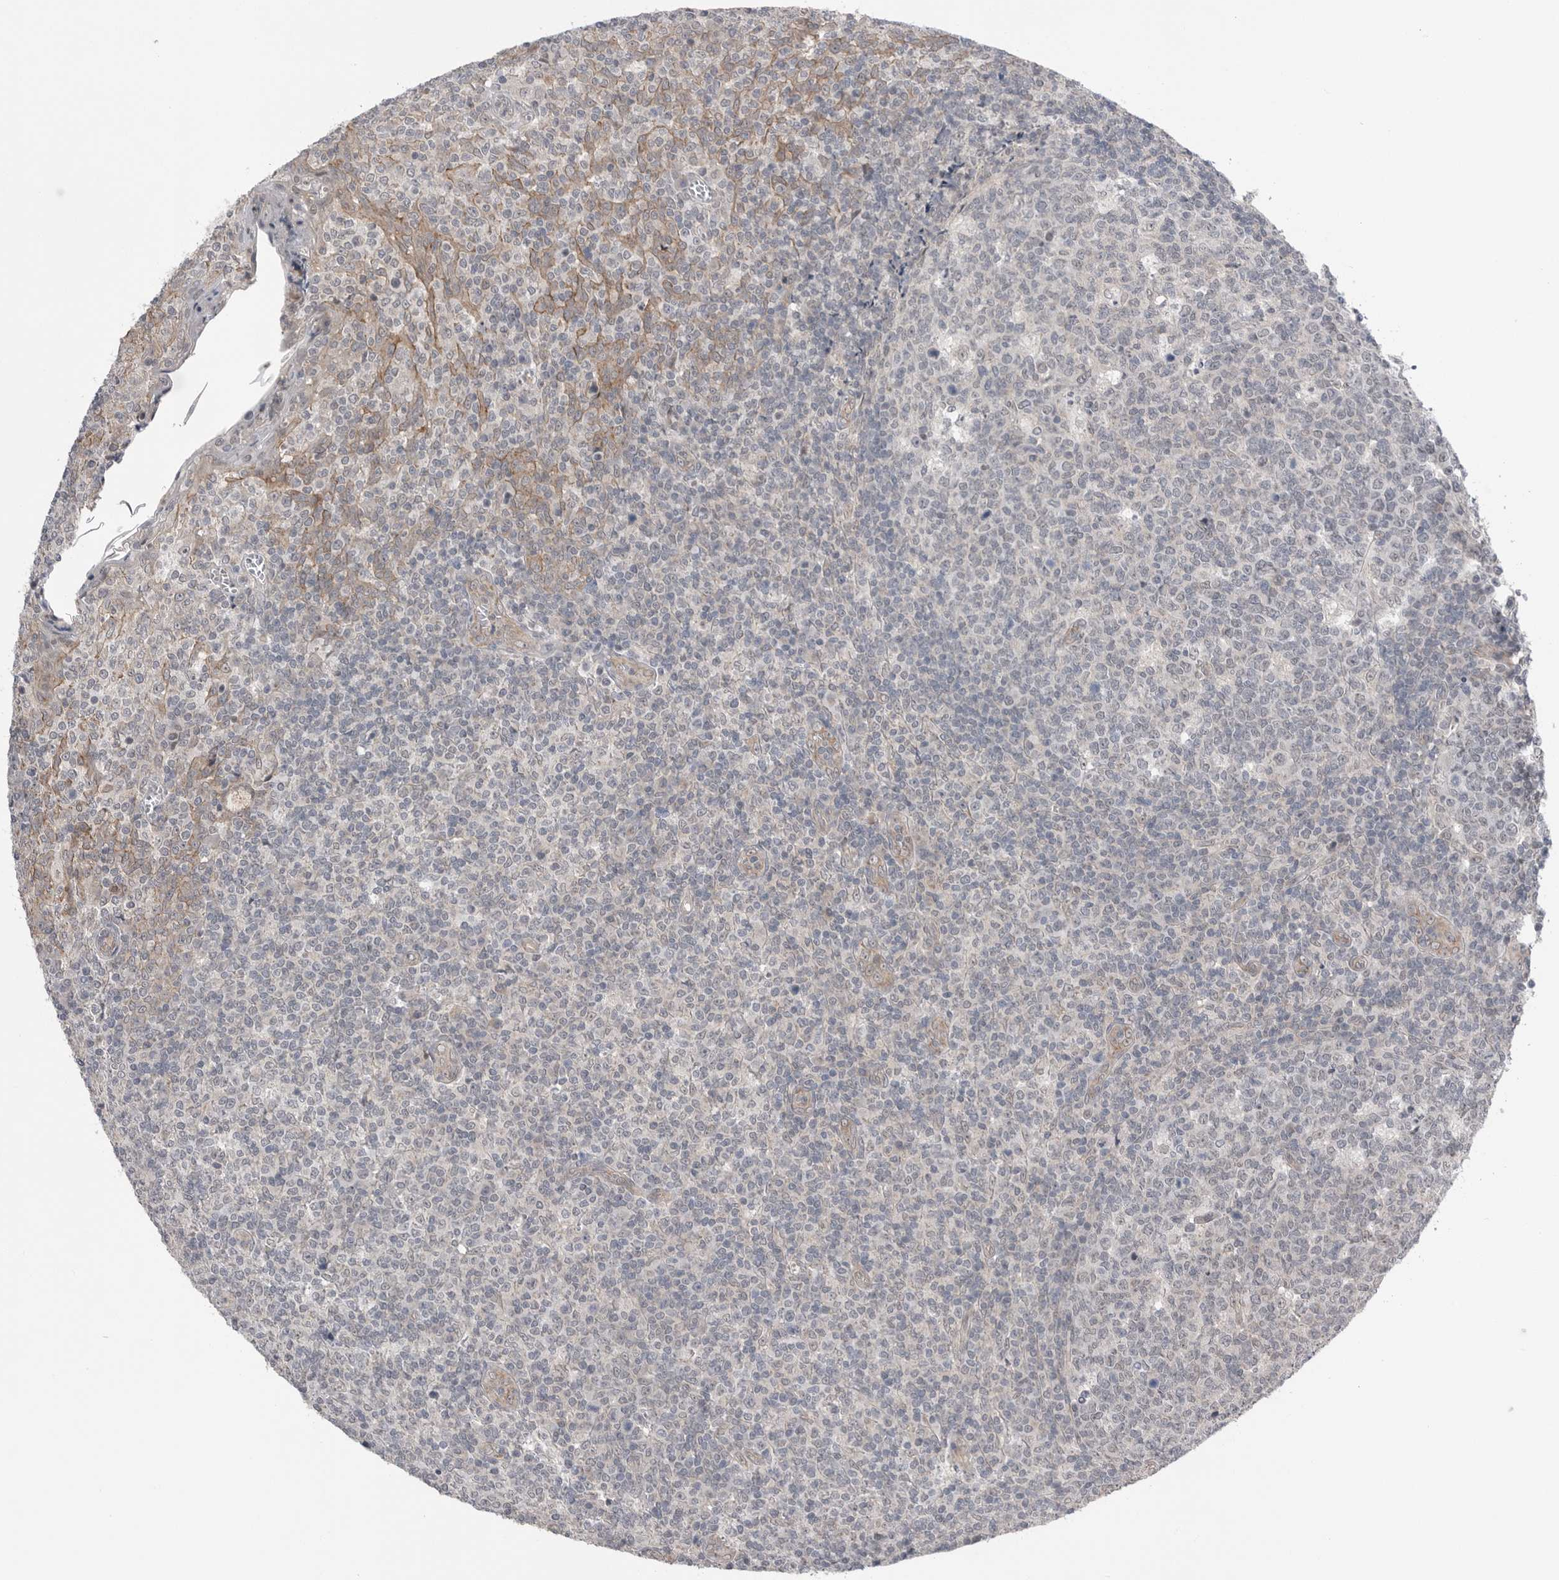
{"staining": {"intensity": "weak", "quantity": "<25%", "location": "nuclear"}, "tissue": "tonsil", "cell_type": "Germinal center cells", "image_type": "normal", "snomed": [{"axis": "morphology", "description": "Normal tissue, NOS"}, {"axis": "topography", "description": "Tonsil"}], "caption": "Unremarkable tonsil was stained to show a protein in brown. There is no significant positivity in germinal center cells. Brightfield microscopy of immunohistochemistry stained with DAB (brown) and hematoxylin (blue), captured at high magnification.", "gene": "NTAQ1", "patient": {"sex": "female", "age": 19}}